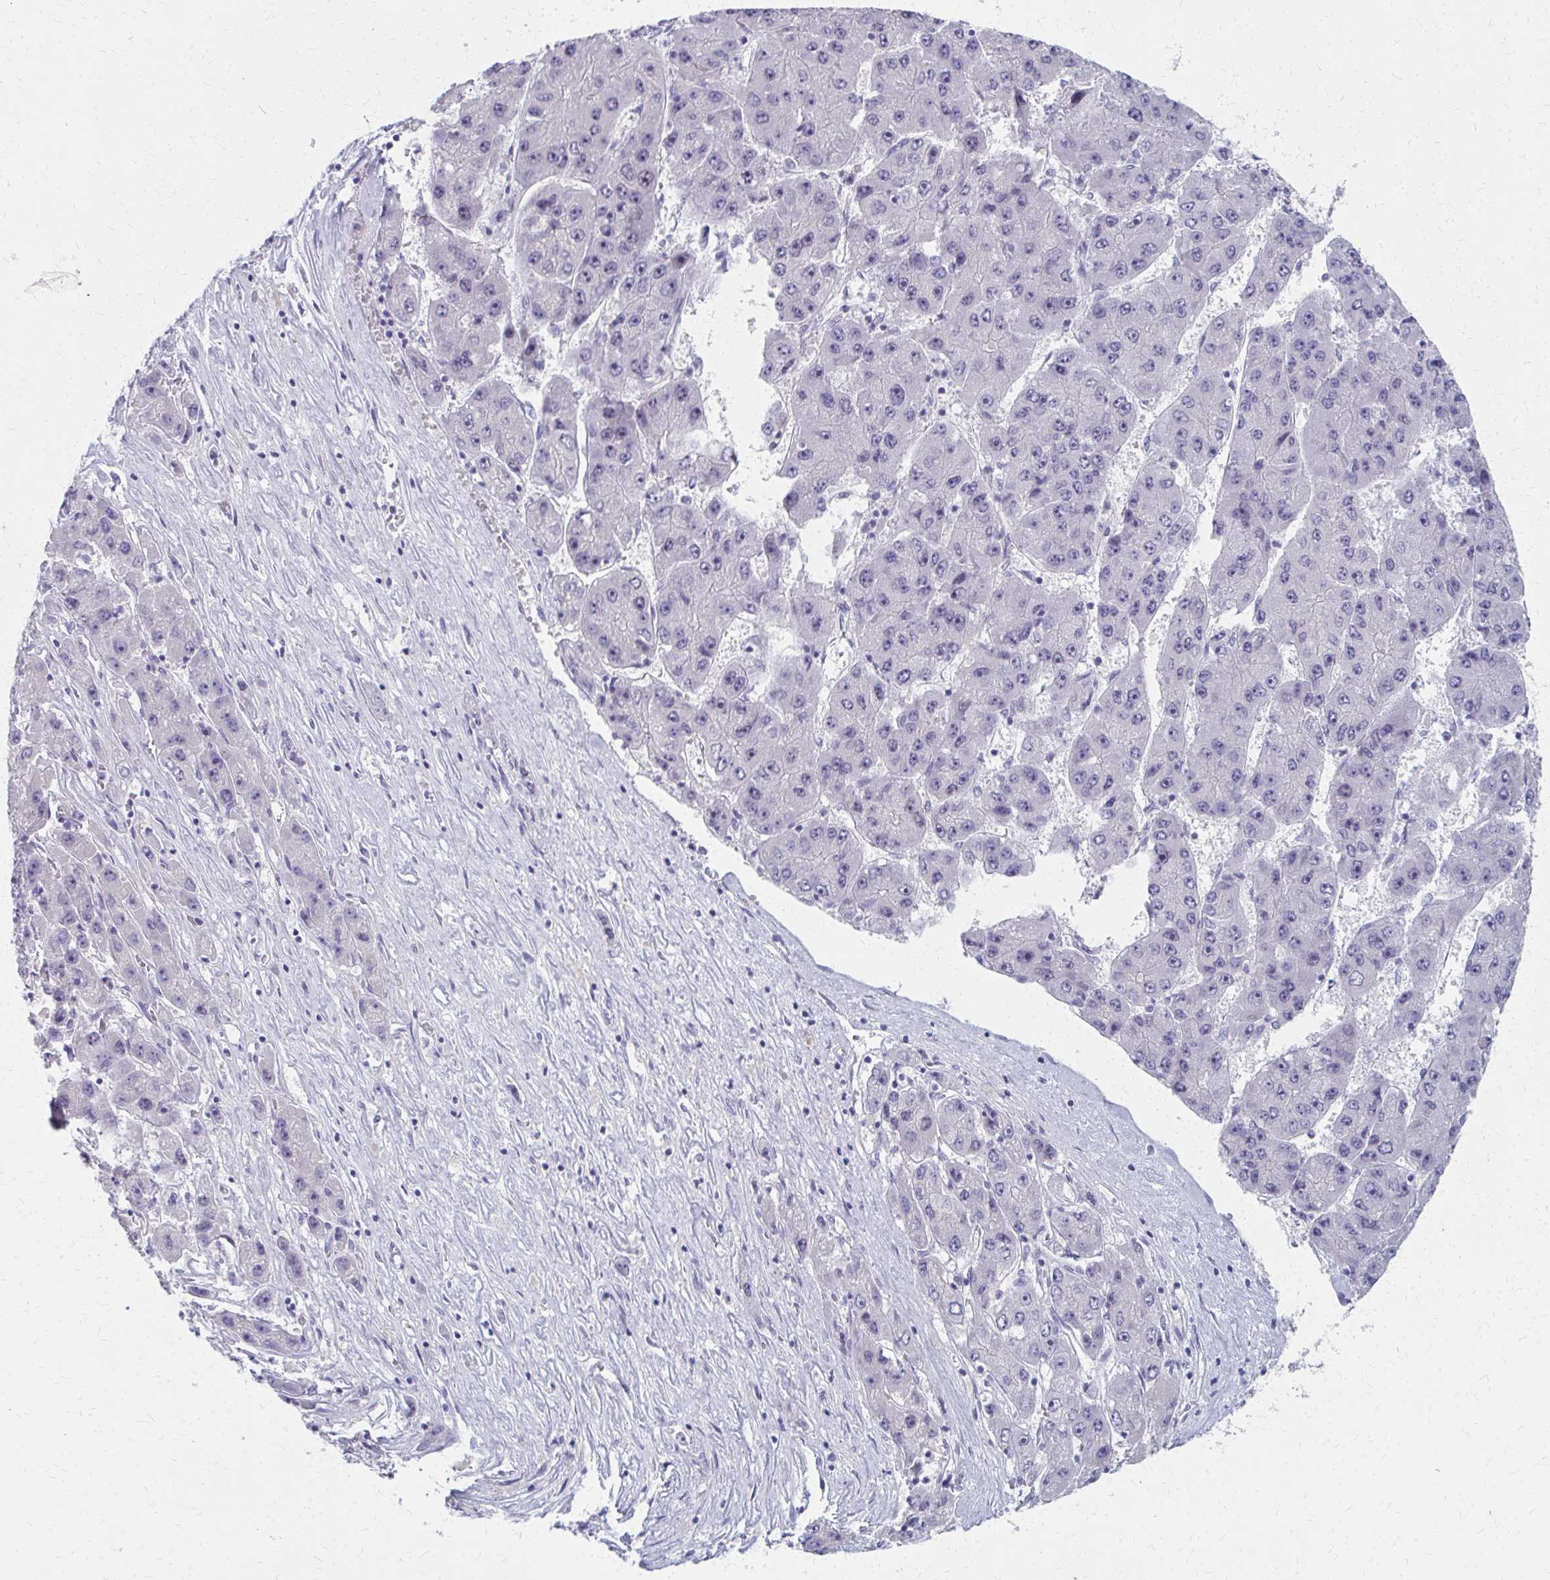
{"staining": {"intensity": "negative", "quantity": "none", "location": "none"}, "tissue": "liver cancer", "cell_type": "Tumor cells", "image_type": "cancer", "snomed": [{"axis": "morphology", "description": "Carcinoma, Hepatocellular, NOS"}, {"axis": "topography", "description": "Liver"}], "caption": "High magnification brightfield microscopy of liver cancer stained with DAB (brown) and counterstained with hematoxylin (blue): tumor cells show no significant staining. (Stains: DAB IHC with hematoxylin counter stain, Microscopy: brightfield microscopy at high magnification).", "gene": "MS4A2", "patient": {"sex": "female", "age": 61}}